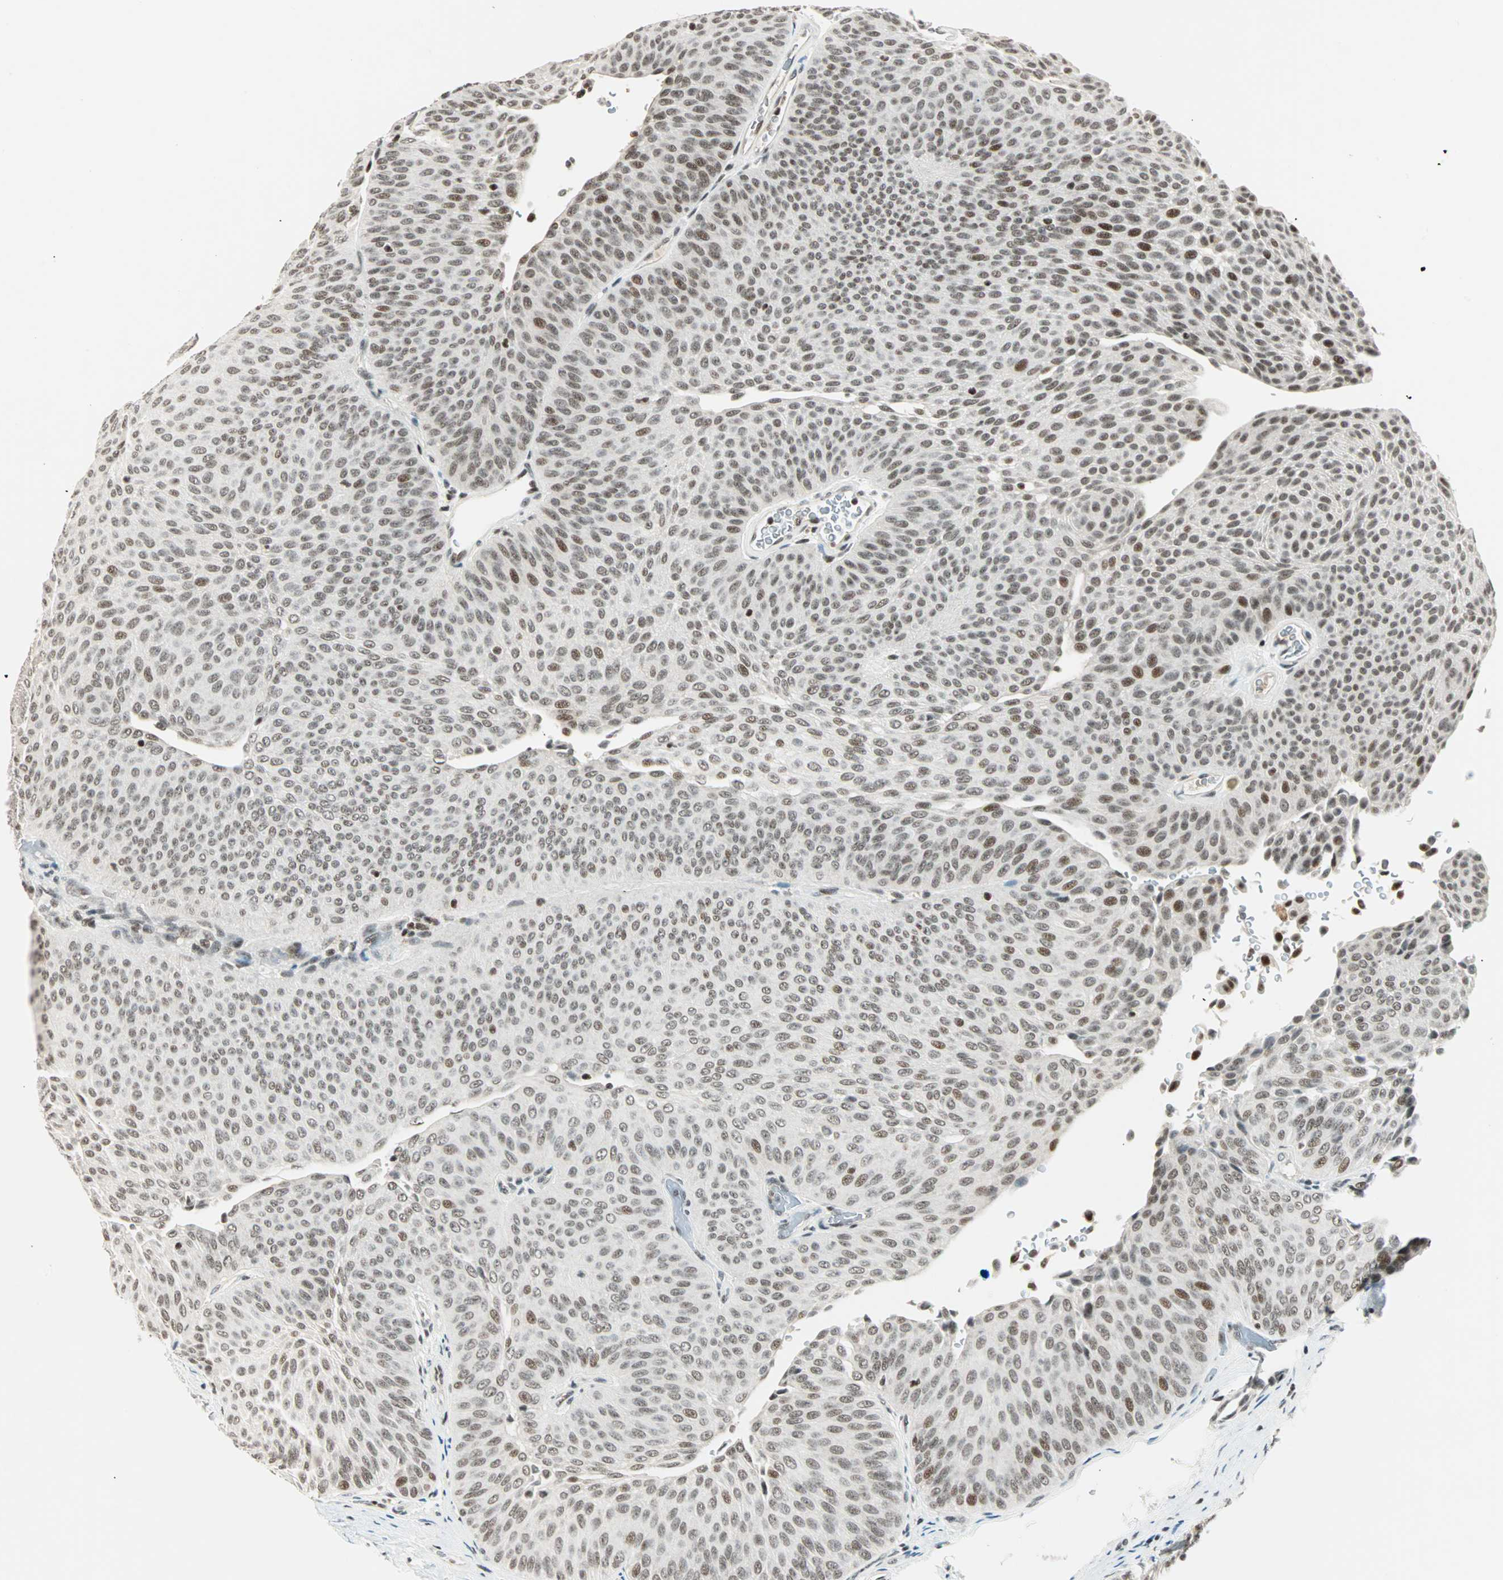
{"staining": {"intensity": "weak", "quantity": ">75%", "location": "nuclear"}, "tissue": "urothelial cancer", "cell_type": "Tumor cells", "image_type": "cancer", "snomed": [{"axis": "morphology", "description": "Urothelial carcinoma, Low grade"}, {"axis": "topography", "description": "Urinary bladder"}], "caption": "Immunohistochemical staining of low-grade urothelial carcinoma reveals weak nuclear protein expression in about >75% of tumor cells.", "gene": "SIN3A", "patient": {"sex": "female", "age": 60}}